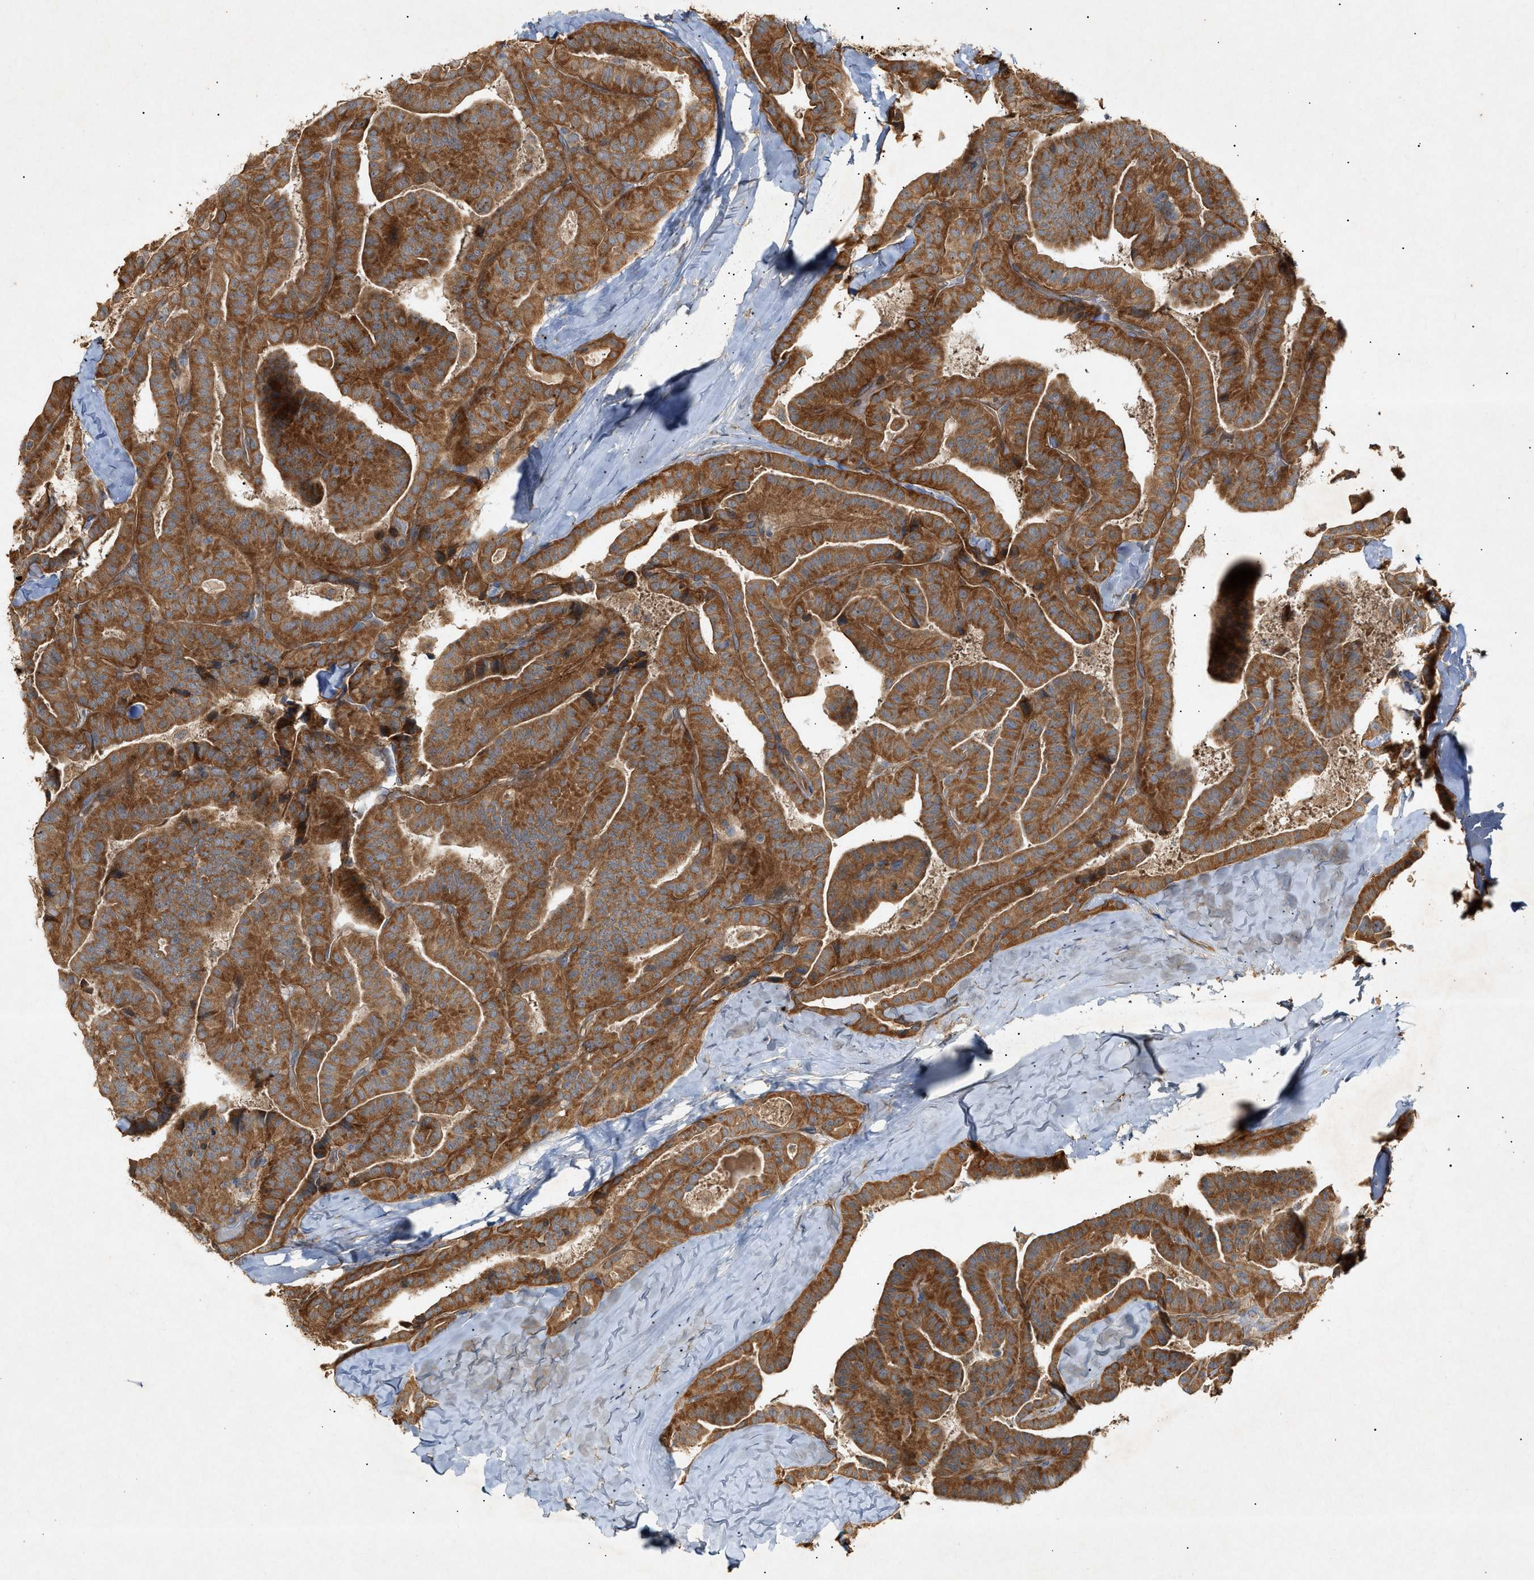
{"staining": {"intensity": "strong", "quantity": ">75%", "location": "cytoplasmic/membranous"}, "tissue": "thyroid cancer", "cell_type": "Tumor cells", "image_type": "cancer", "snomed": [{"axis": "morphology", "description": "Papillary adenocarcinoma, NOS"}, {"axis": "topography", "description": "Thyroid gland"}], "caption": "Thyroid papillary adenocarcinoma tissue displays strong cytoplasmic/membranous positivity in about >75% of tumor cells, visualized by immunohistochemistry.", "gene": "MTCH1", "patient": {"sex": "male", "age": 77}}